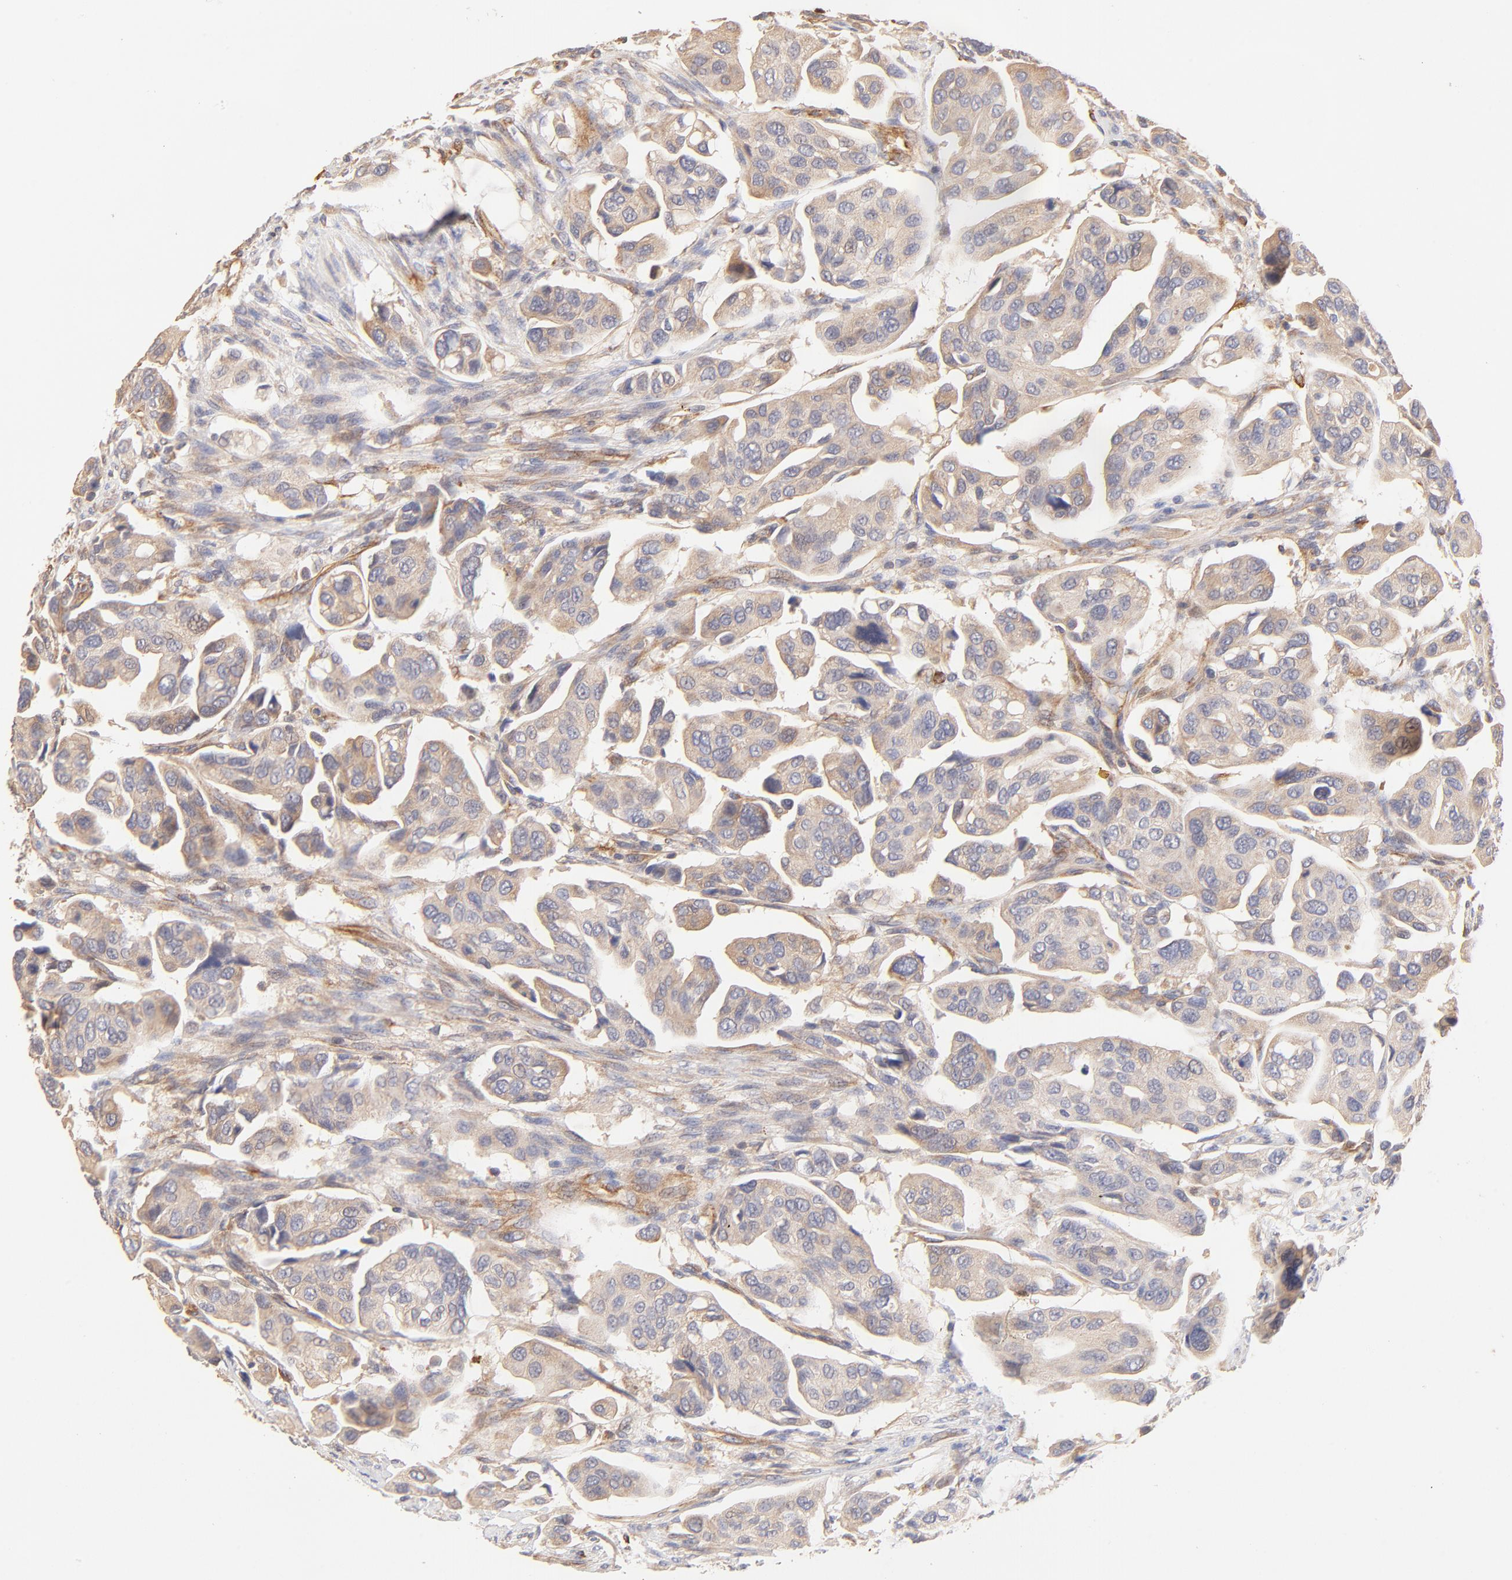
{"staining": {"intensity": "weak", "quantity": ">75%", "location": "cytoplasmic/membranous"}, "tissue": "urothelial cancer", "cell_type": "Tumor cells", "image_type": "cancer", "snomed": [{"axis": "morphology", "description": "Adenocarcinoma, NOS"}, {"axis": "topography", "description": "Urinary bladder"}], "caption": "An IHC image of tumor tissue is shown. Protein staining in brown shows weak cytoplasmic/membranous positivity in urothelial cancer within tumor cells.", "gene": "TNFAIP3", "patient": {"sex": "male", "age": 61}}